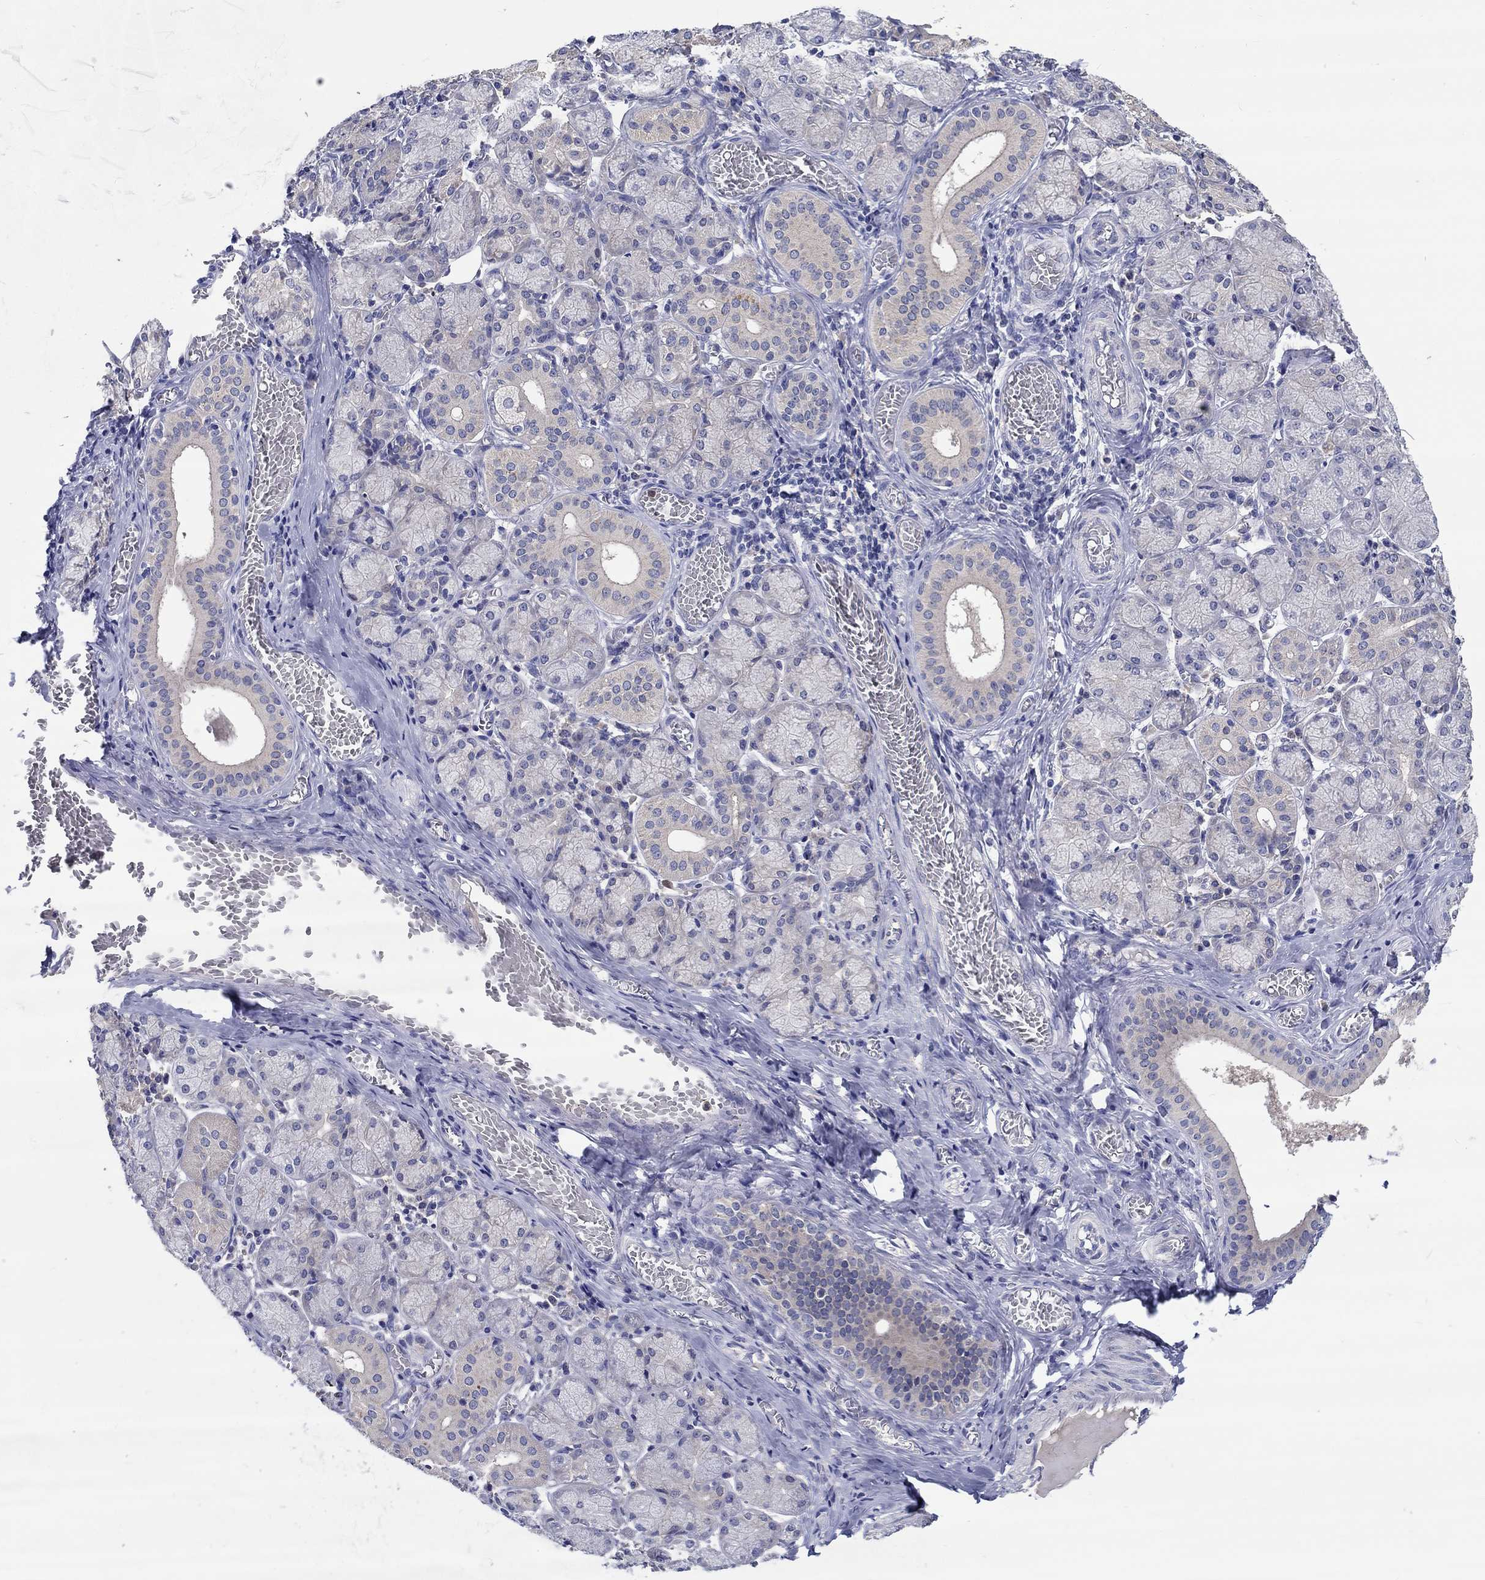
{"staining": {"intensity": "weak", "quantity": "<25%", "location": "cytoplasmic/membranous"}, "tissue": "salivary gland", "cell_type": "Glandular cells", "image_type": "normal", "snomed": [{"axis": "morphology", "description": "Normal tissue, NOS"}, {"axis": "topography", "description": "Salivary gland"}, {"axis": "topography", "description": "Peripheral nerve tissue"}], "caption": "DAB (3,3'-diaminobenzidine) immunohistochemical staining of benign human salivary gland shows no significant positivity in glandular cells. (Brightfield microscopy of DAB (3,3'-diaminobenzidine) immunohistochemistry at high magnification).", "gene": "CHIT1", "patient": {"sex": "female", "age": 24}}